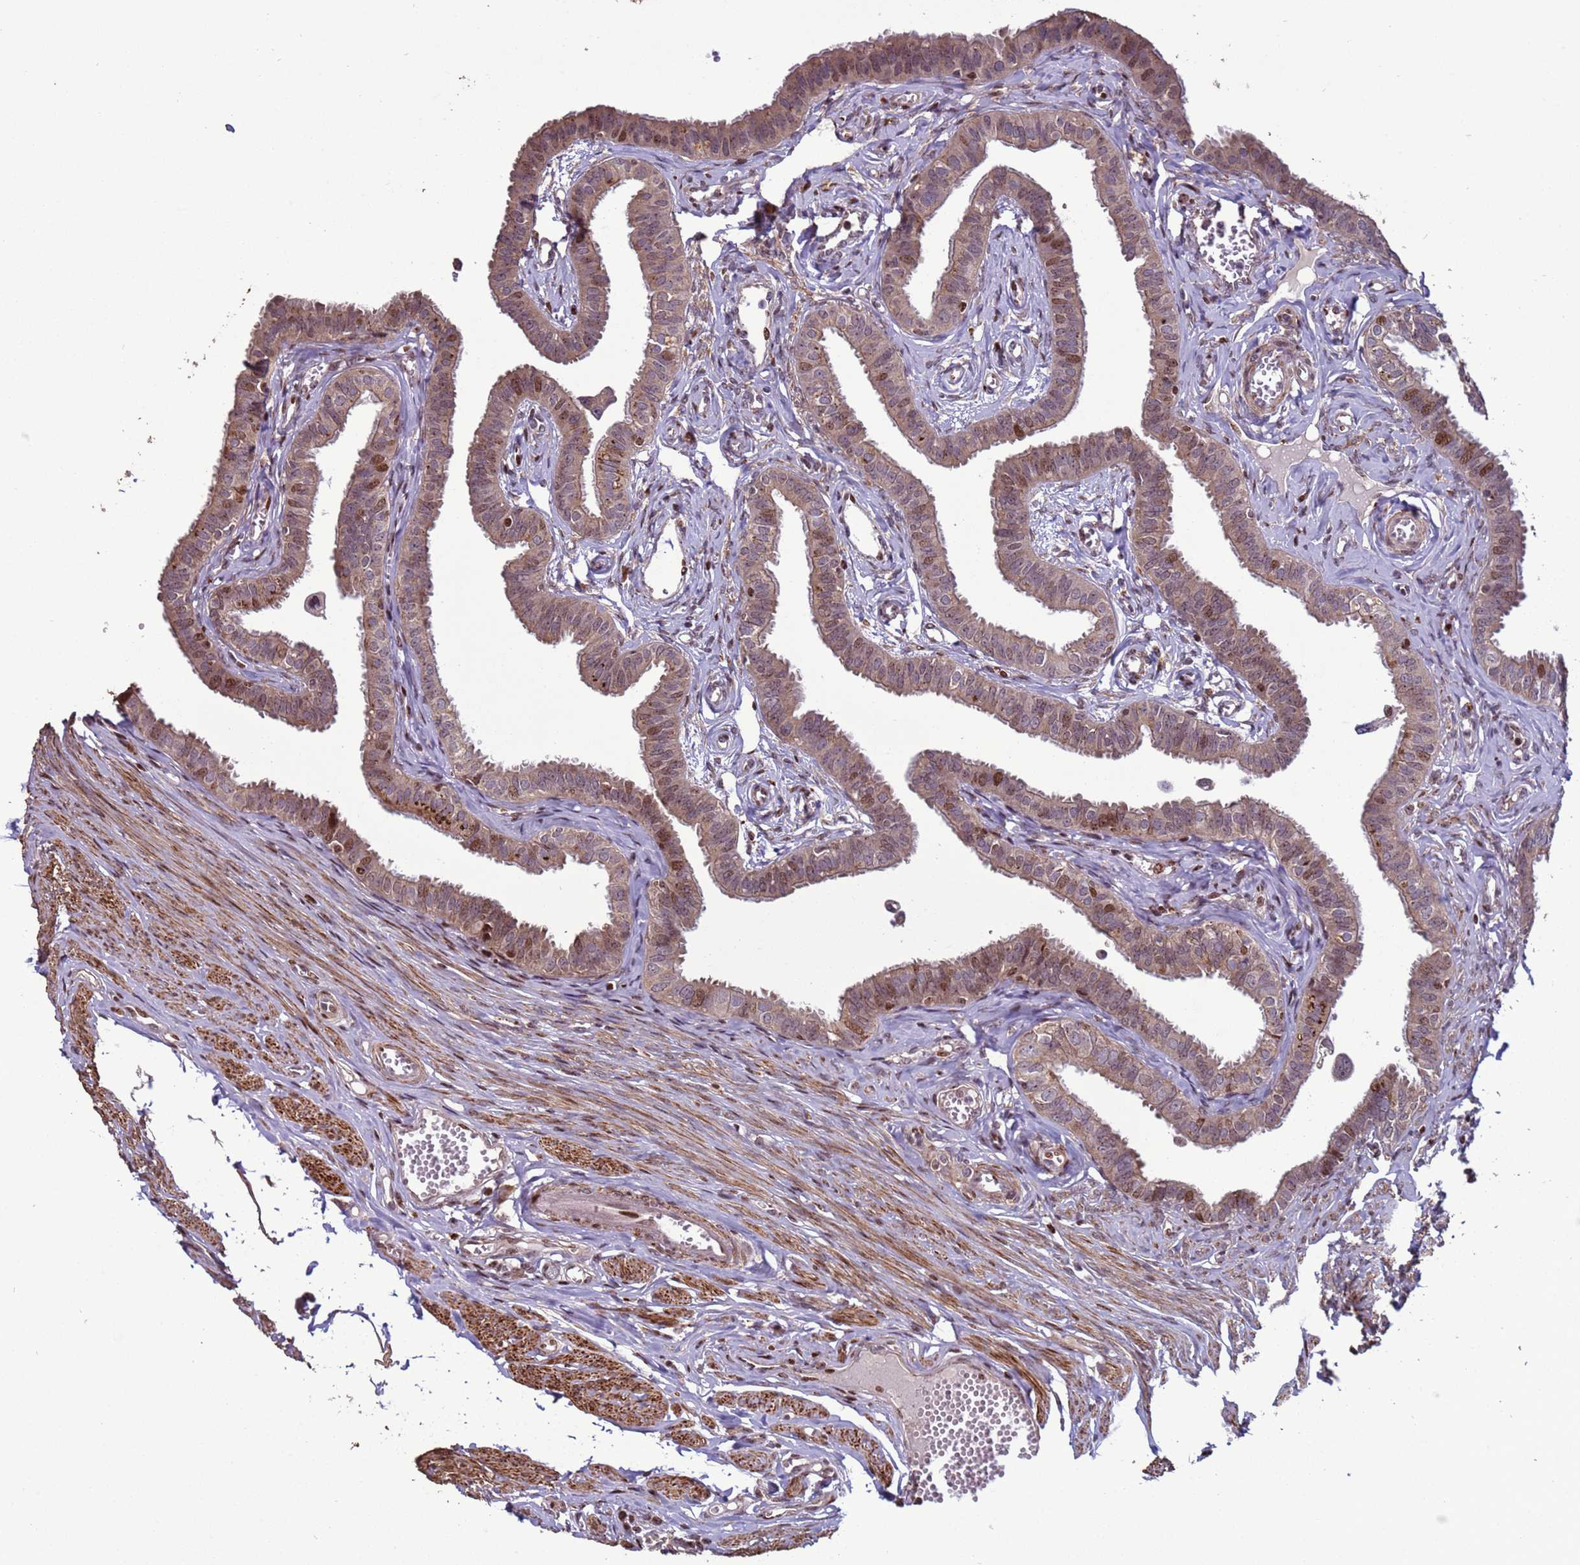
{"staining": {"intensity": "moderate", "quantity": "25%-75%", "location": "cytoplasmic/membranous,nuclear"}, "tissue": "fallopian tube", "cell_type": "Glandular cells", "image_type": "normal", "snomed": [{"axis": "morphology", "description": "Normal tissue, NOS"}, {"axis": "morphology", "description": "Carcinoma, NOS"}, {"axis": "topography", "description": "Fallopian tube"}, {"axis": "topography", "description": "Ovary"}], "caption": "Moderate cytoplasmic/membranous,nuclear protein expression is present in about 25%-75% of glandular cells in fallopian tube.", "gene": "HGH1", "patient": {"sex": "female", "age": 59}}